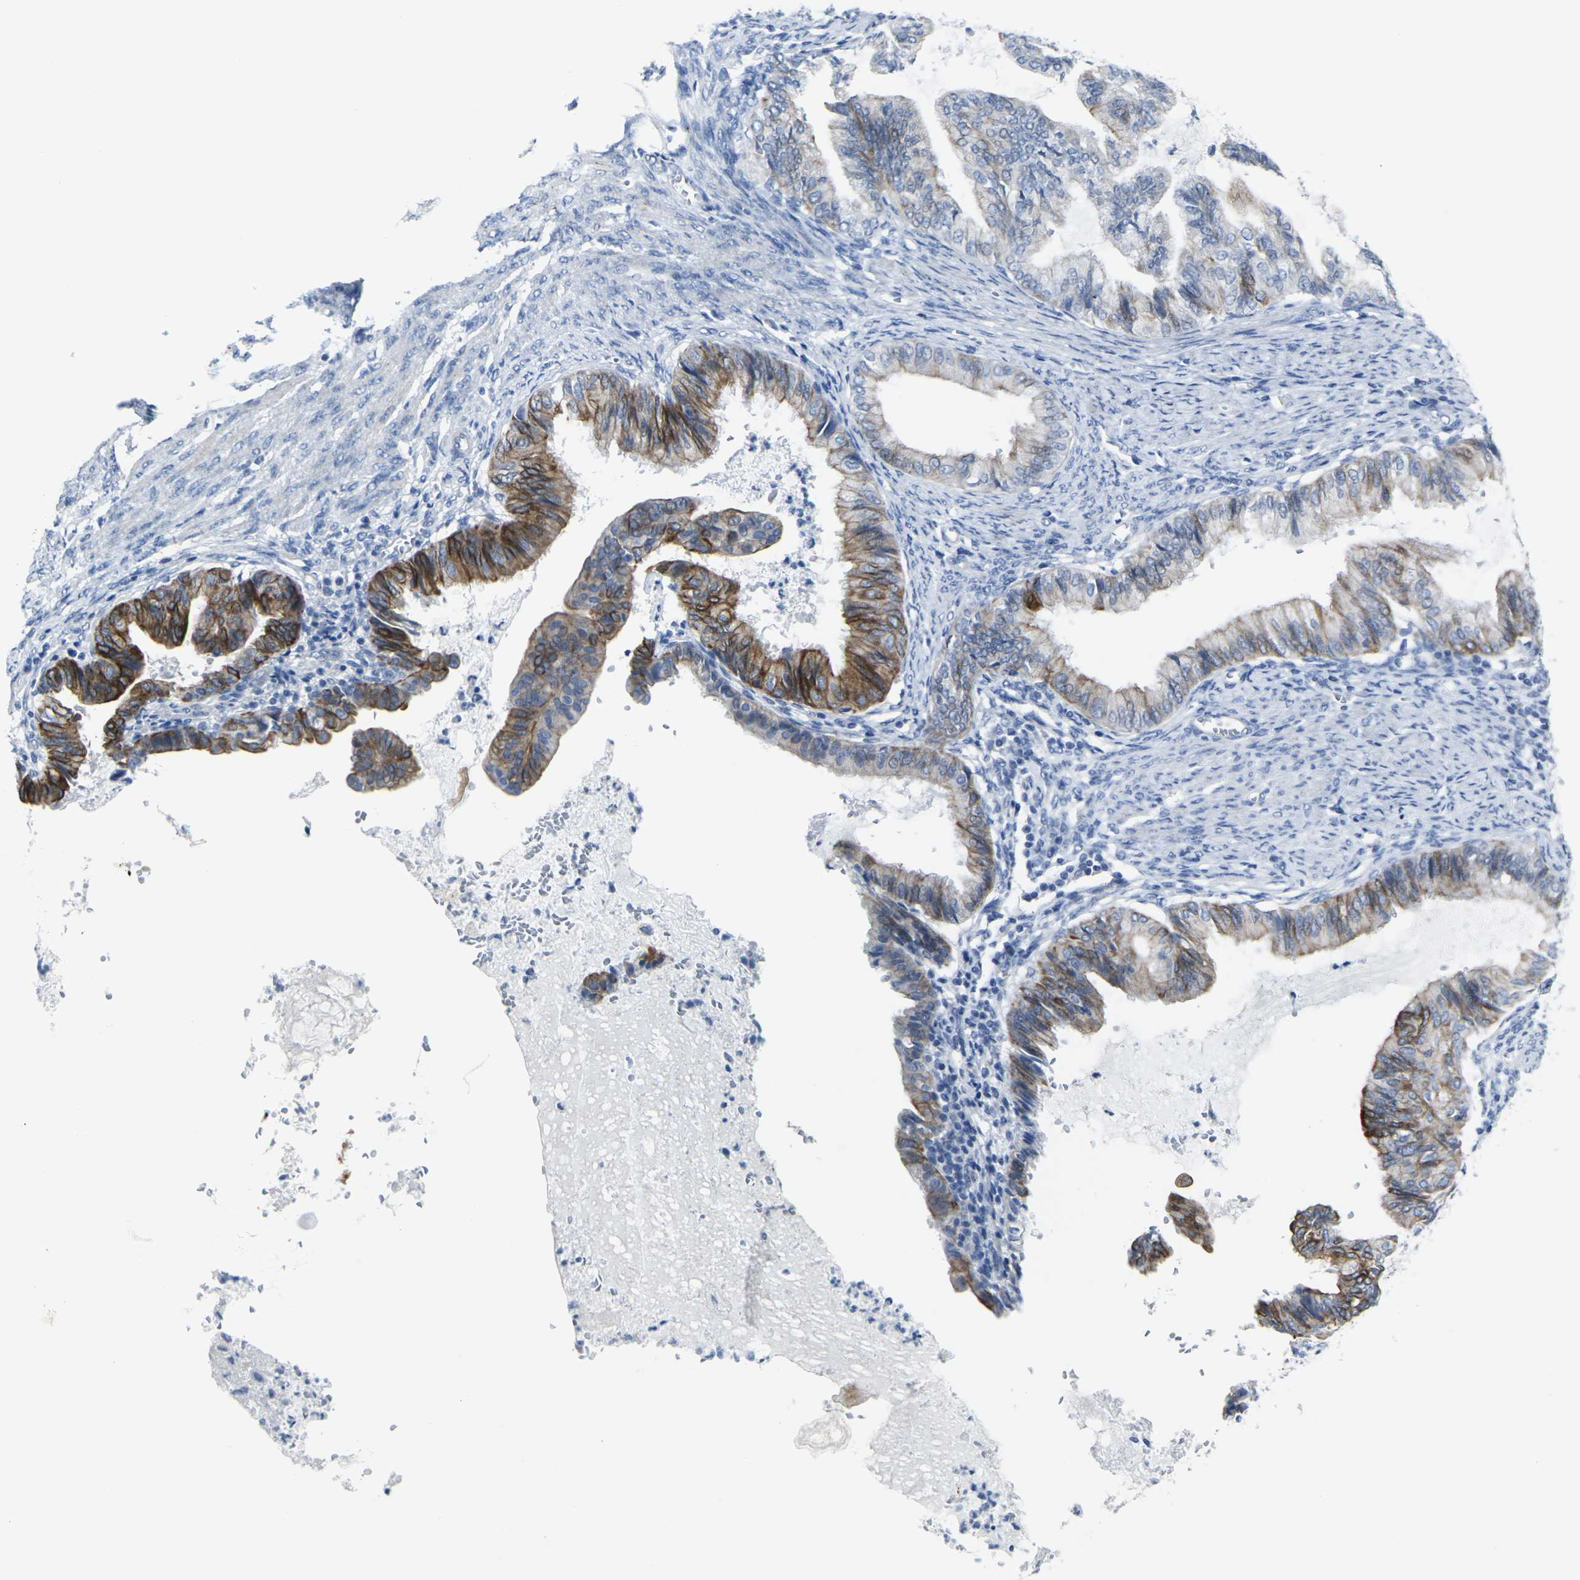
{"staining": {"intensity": "strong", "quantity": "25%-75%", "location": "cytoplasmic/membranous"}, "tissue": "endometrial cancer", "cell_type": "Tumor cells", "image_type": "cancer", "snomed": [{"axis": "morphology", "description": "Adenocarcinoma, NOS"}, {"axis": "topography", "description": "Endometrium"}], "caption": "Endometrial cancer (adenocarcinoma) tissue reveals strong cytoplasmic/membranous positivity in approximately 25%-75% of tumor cells, visualized by immunohistochemistry.", "gene": "ANKRD46", "patient": {"sex": "female", "age": 86}}